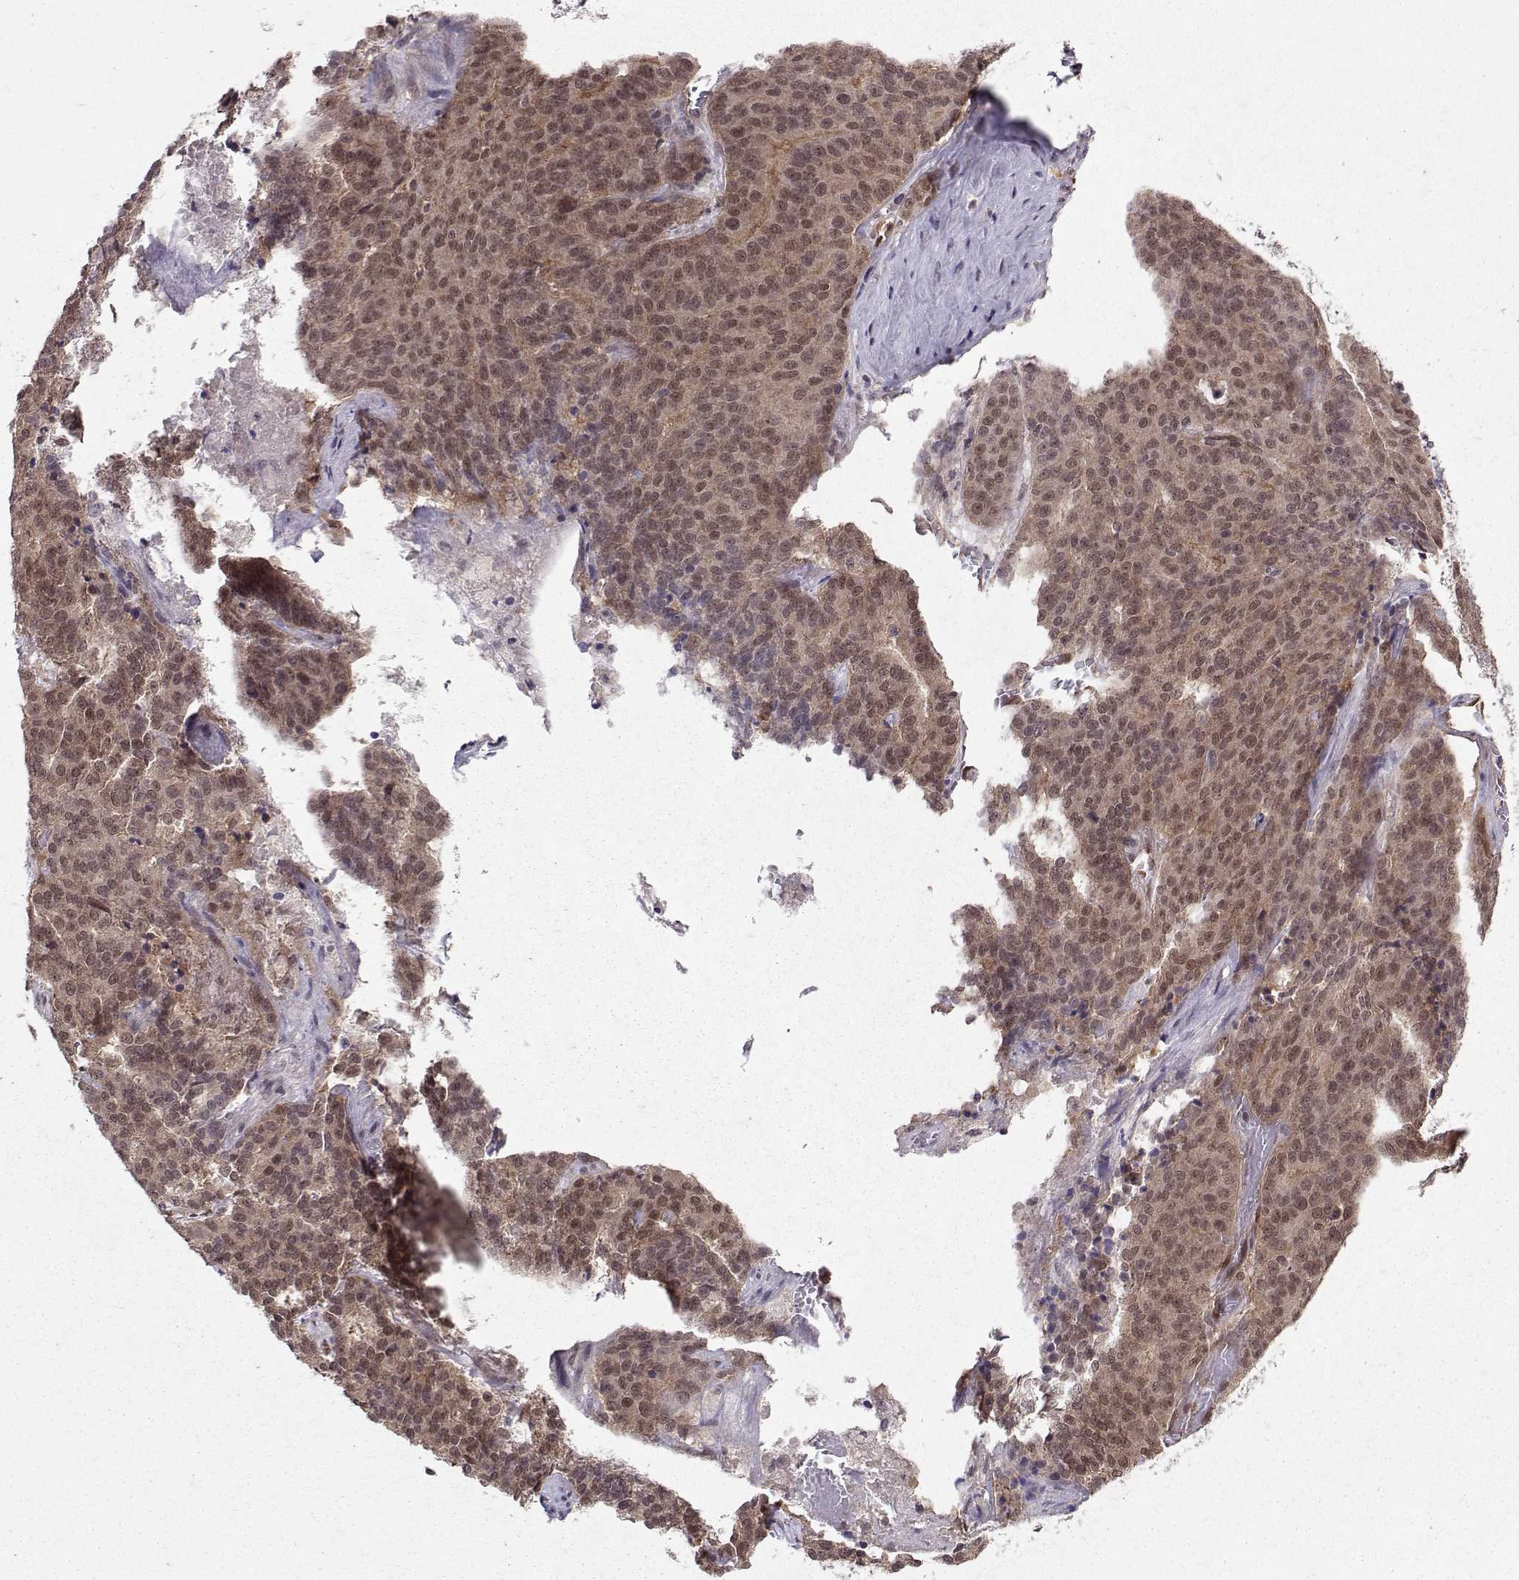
{"staining": {"intensity": "moderate", "quantity": ">75%", "location": "cytoplasmic/membranous,nuclear"}, "tissue": "liver cancer", "cell_type": "Tumor cells", "image_type": "cancer", "snomed": [{"axis": "morphology", "description": "Cholangiocarcinoma"}, {"axis": "topography", "description": "Liver"}], "caption": "Liver cancer (cholangiocarcinoma) stained for a protein (brown) displays moderate cytoplasmic/membranous and nuclear positive expression in approximately >75% of tumor cells.", "gene": "PPP2R2A", "patient": {"sex": "female", "age": 47}}